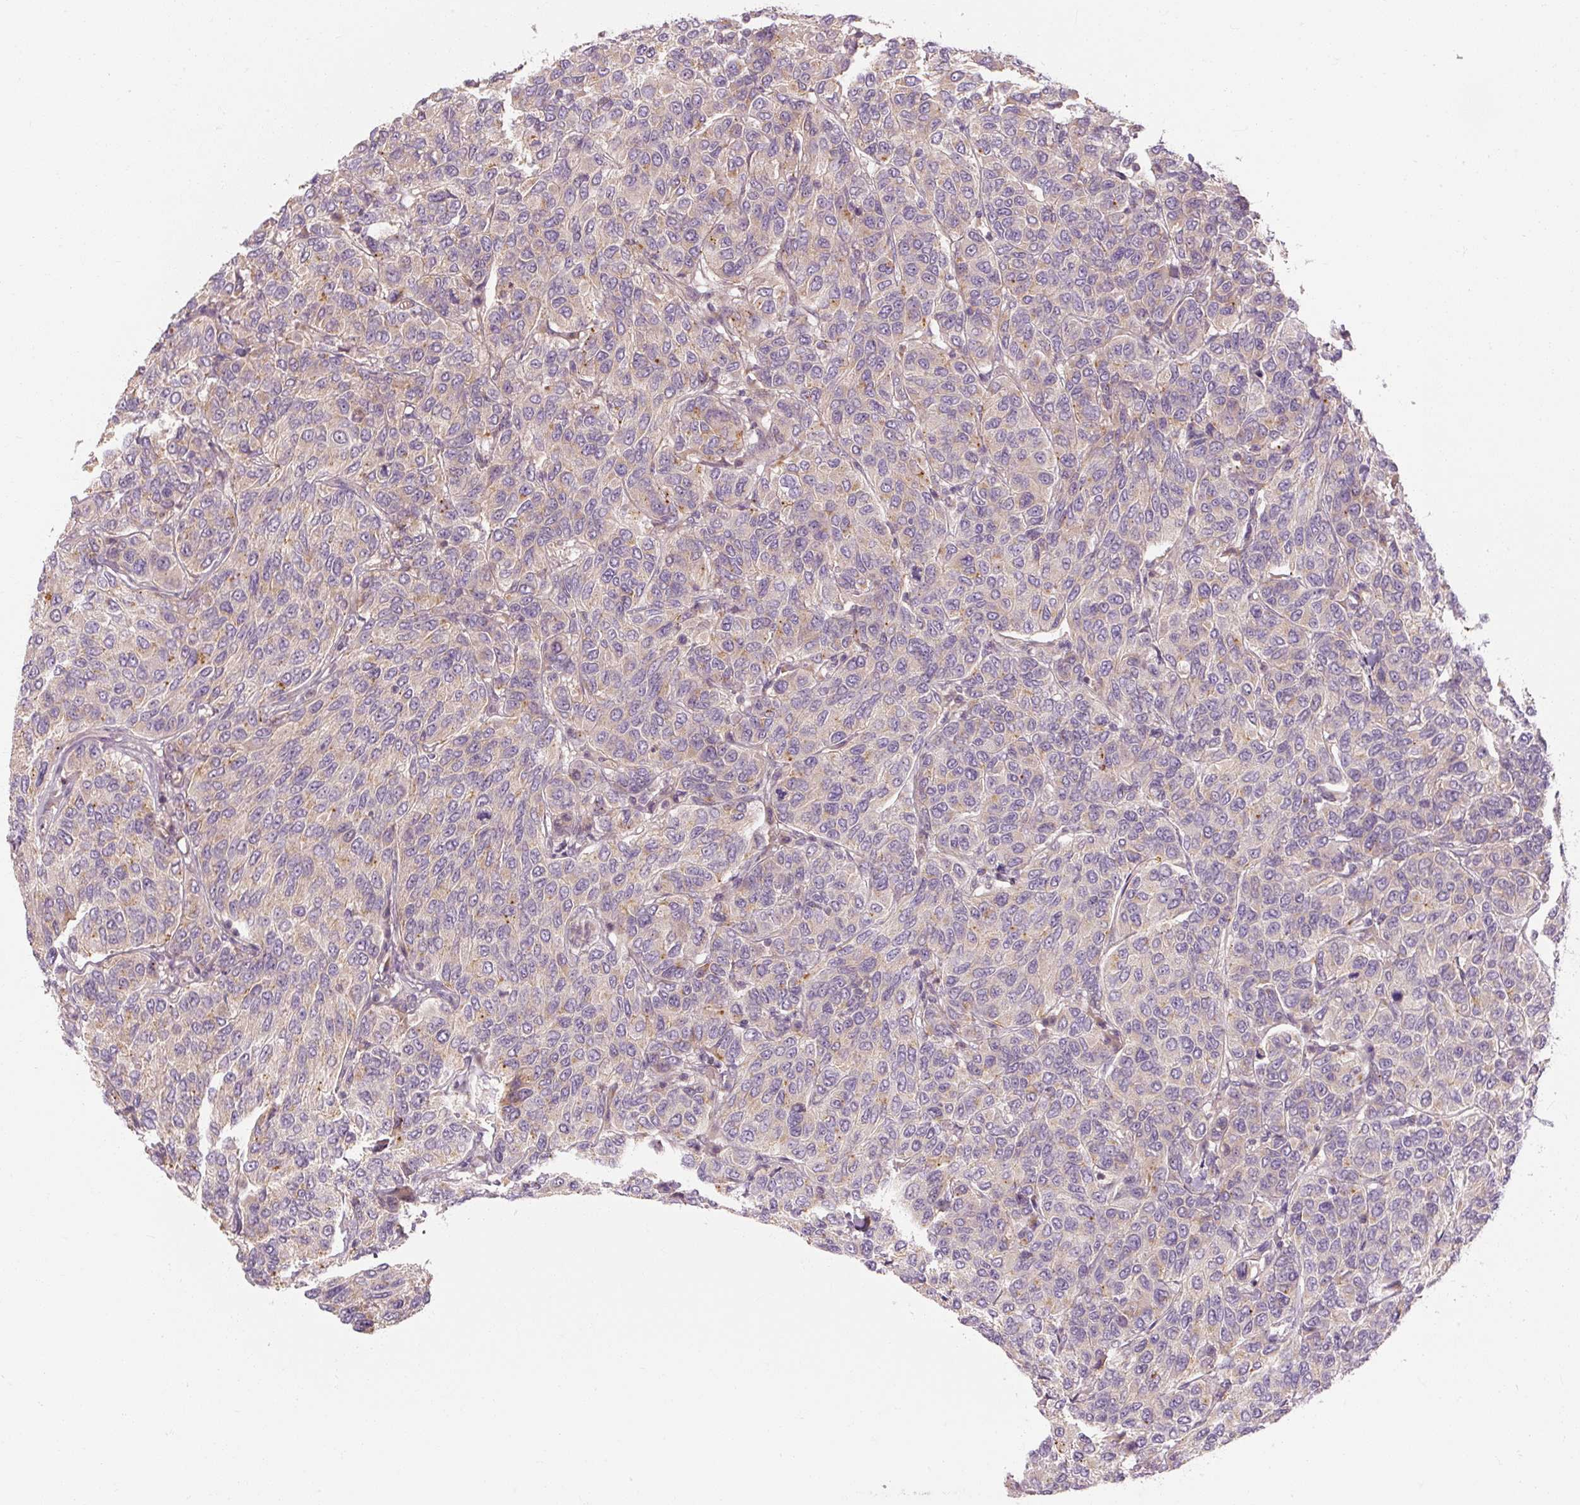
{"staining": {"intensity": "weak", "quantity": "<25%", "location": "cytoplasmic/membranous"}, "tissue": "breast cancer", "cell_type": "Tumor cells", "image_type": "cancer", "snomed": [{"axis": "morphology", "description": "Duct carcinoma"}, {"axis": "topography", "description": "Breast"}], "caption": "Protein analysis of breast intraductal carcinoma demonstrates no significant expression in tumor cells. (DAB (3,3'-diaminobenzidine) immunohistochemistry with hematoxylin counter stain).", "gene": "RB1CC1", "patient": {"sex": "female", "age": 55}}